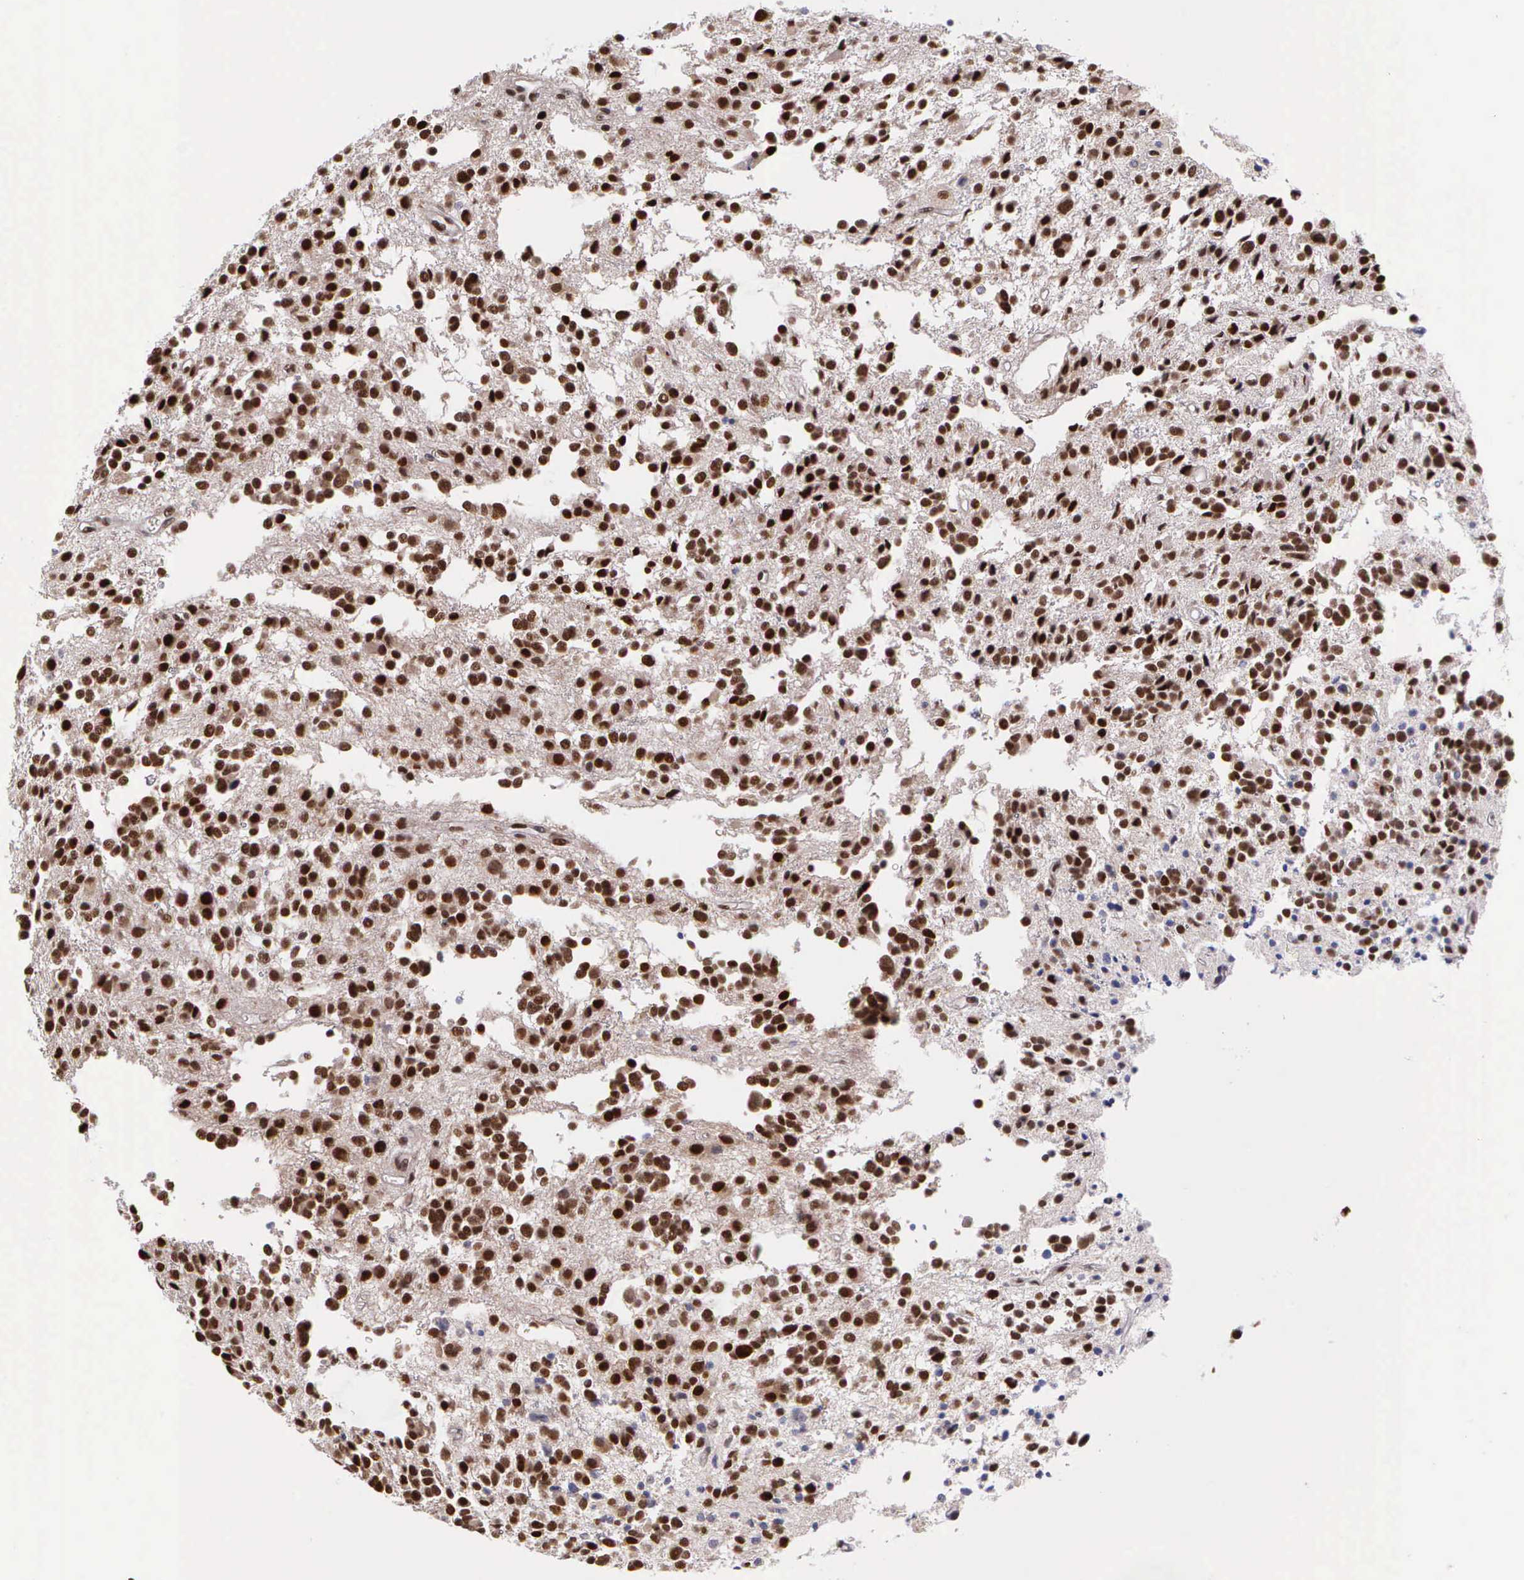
{"staining": {"intensity": "strong", "quantity": ">75%", "location": "nuclear"}, "tissue": "glioma", "cell_type": "Tumor cells", "image_type": "cancer", "snomed": [{"axis": "morphology", "description": "Glioma, malignant, Low grade"}, {"axis": "topography", "description": "Brain"}], "caption": "Protein expression analysis of human low-grade glioma (malignant) reveals strong nuclear staining in about >75% of tumor cells.", "gene": "UBR7", "patient": {"sex": "female", "age": 36}}